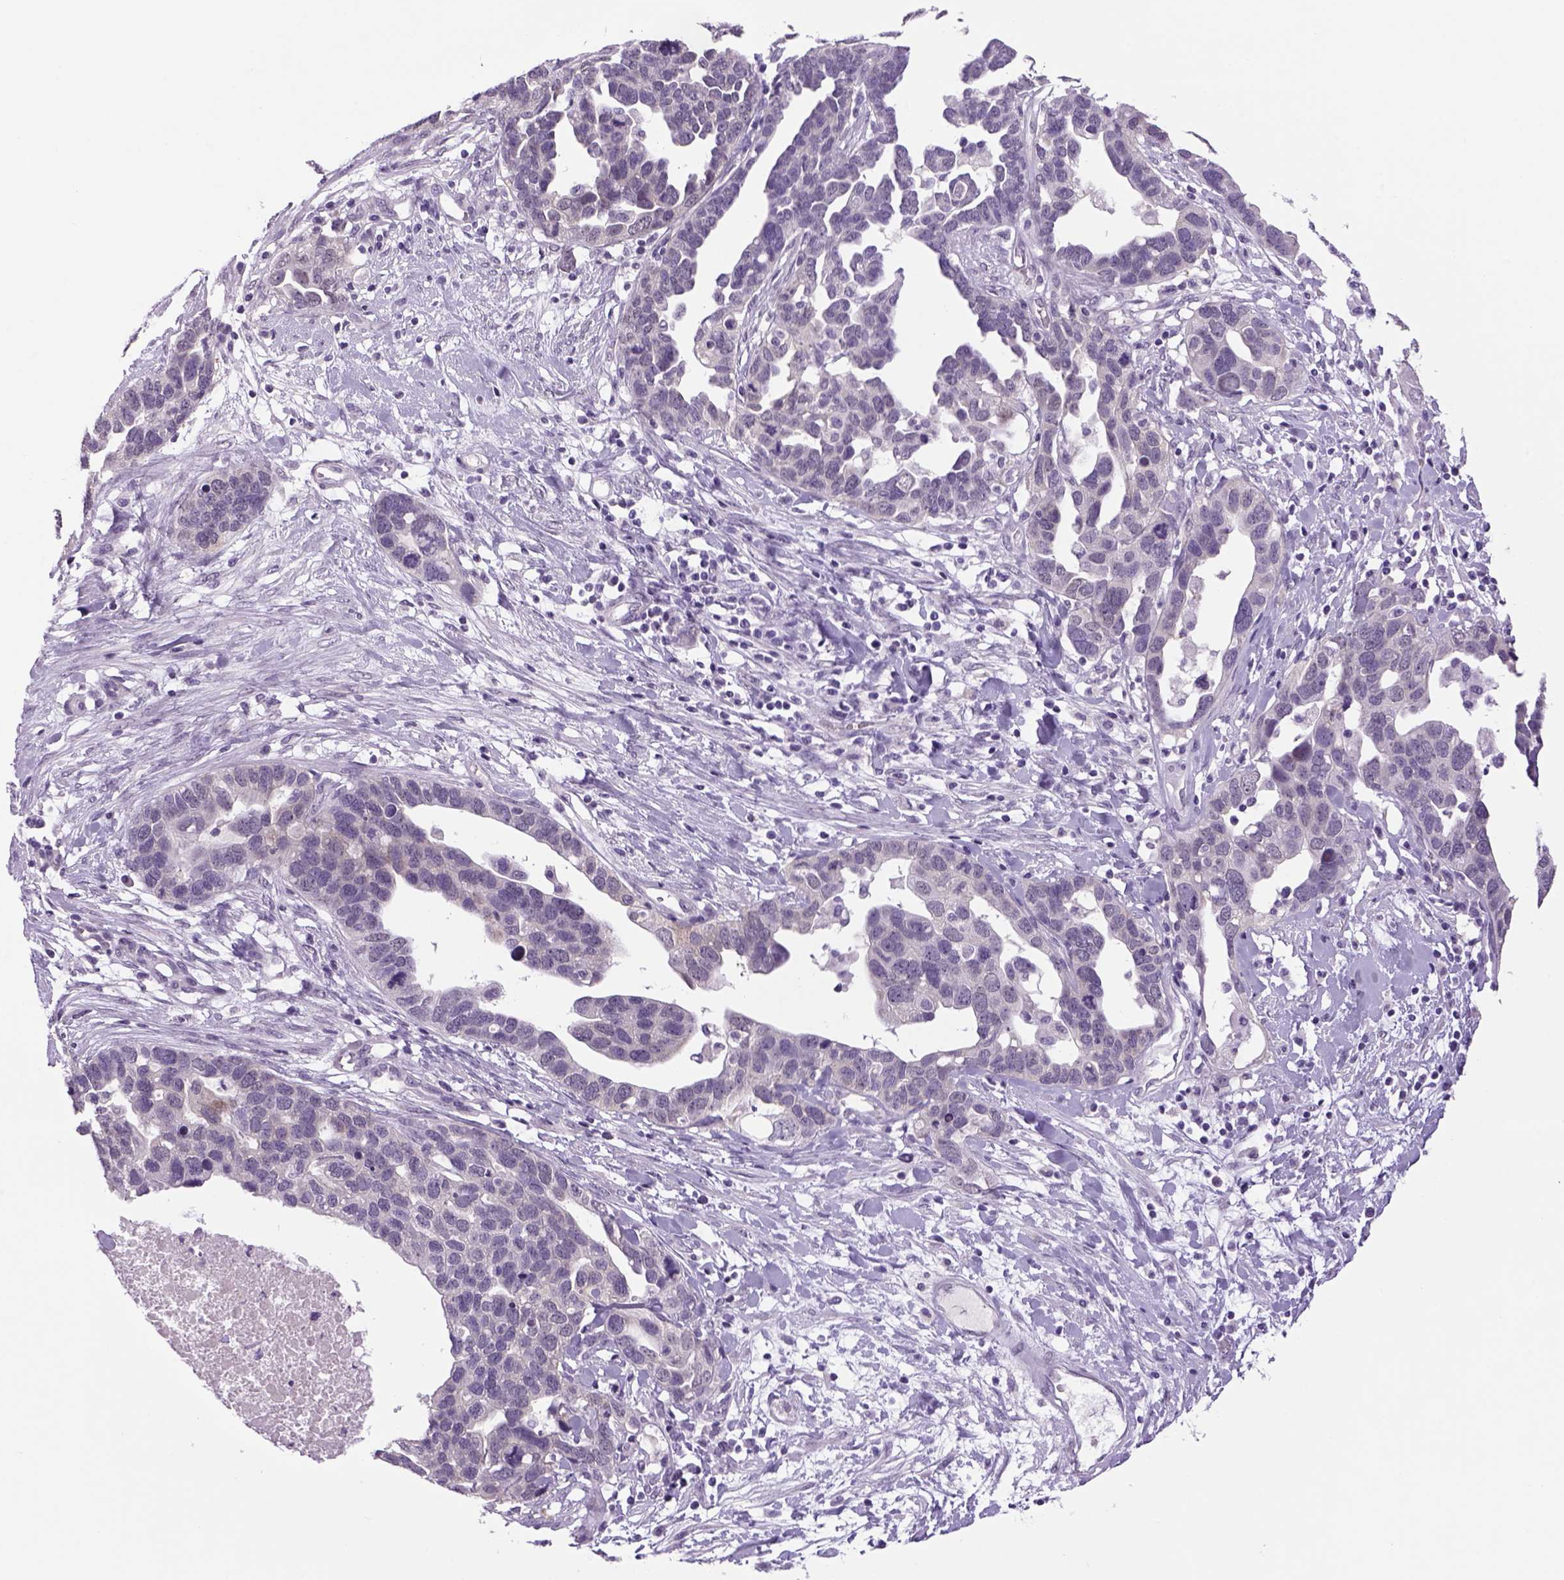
{"staining": {"intensity": "negative", "quantity": "none", "location": "none"}, "tissue": "ovarian cancer", "cell_type": "Tumor cells", "image_type": "cancer", "snomed": [{"axis": "morphology", "description": "Cystadenocarcinoma, serous, NOS"}, {"axis": "topography", "description": "Ovary"}], "caption": "High power microscopy photomicrograph of an IHC micrograph of ovarian cancer (serous cystadenocarcinoma), revealing no significant expression in tumor cells.", "gene": "DBH", "patient": {"sex": "female", "age": 54}}